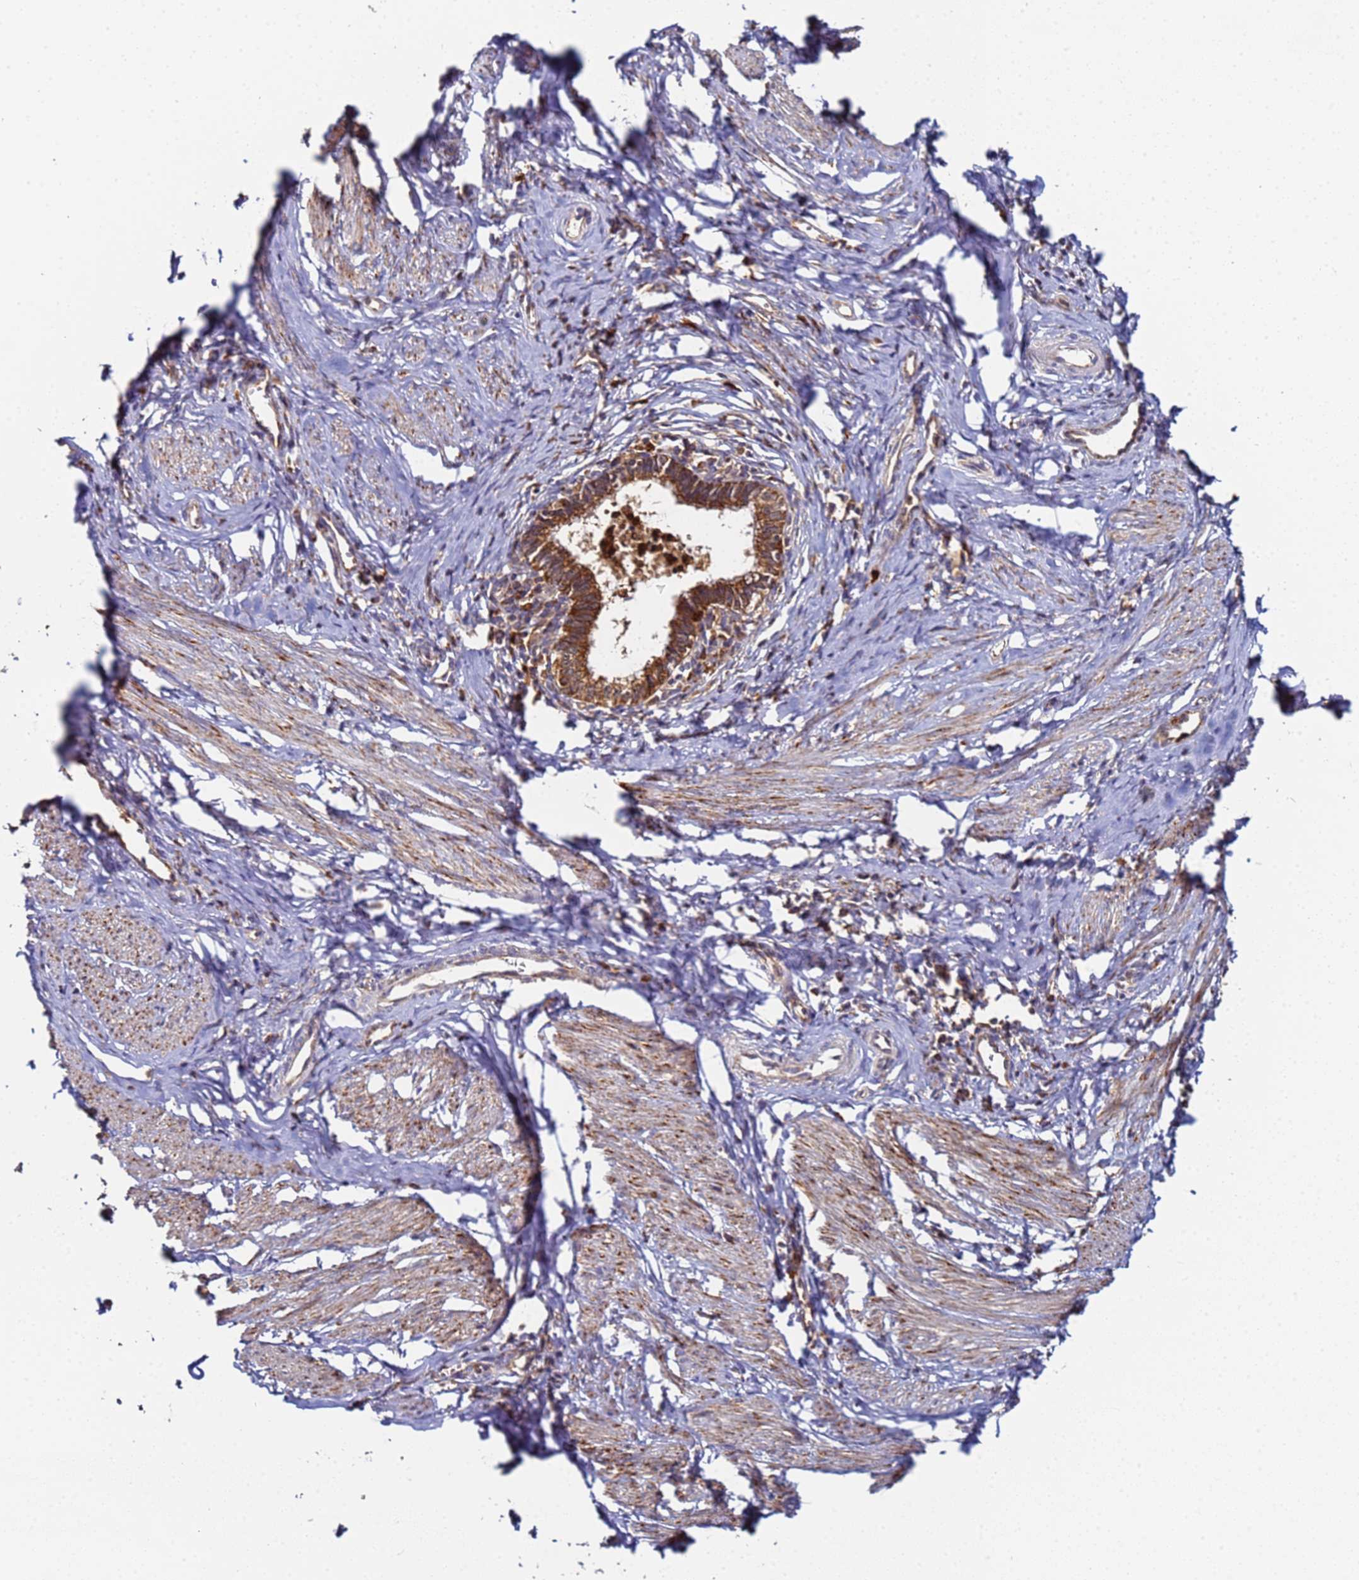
{"staining": {"intensity": "strong", "quantity": ">75%", "location": "cytoplasmic/membranous"}, "tissue": "cervical cancer", "cell_type": "Tumor cells", "image_type": "cancer", "snomed": [{"axis": "morphology", "description": "Adenocarcinoma, NOS"}, {"axis": "topography", "description": "Cervix"}], "caption": "Protein expression by immunohistochemistry (IHC) shows strong cytoplasmic/membranous staining in approximately >75% of tumor cells in cervical cancer.", "gene": "CCDC127", "patient": {"sex": "female", "age": 36}}